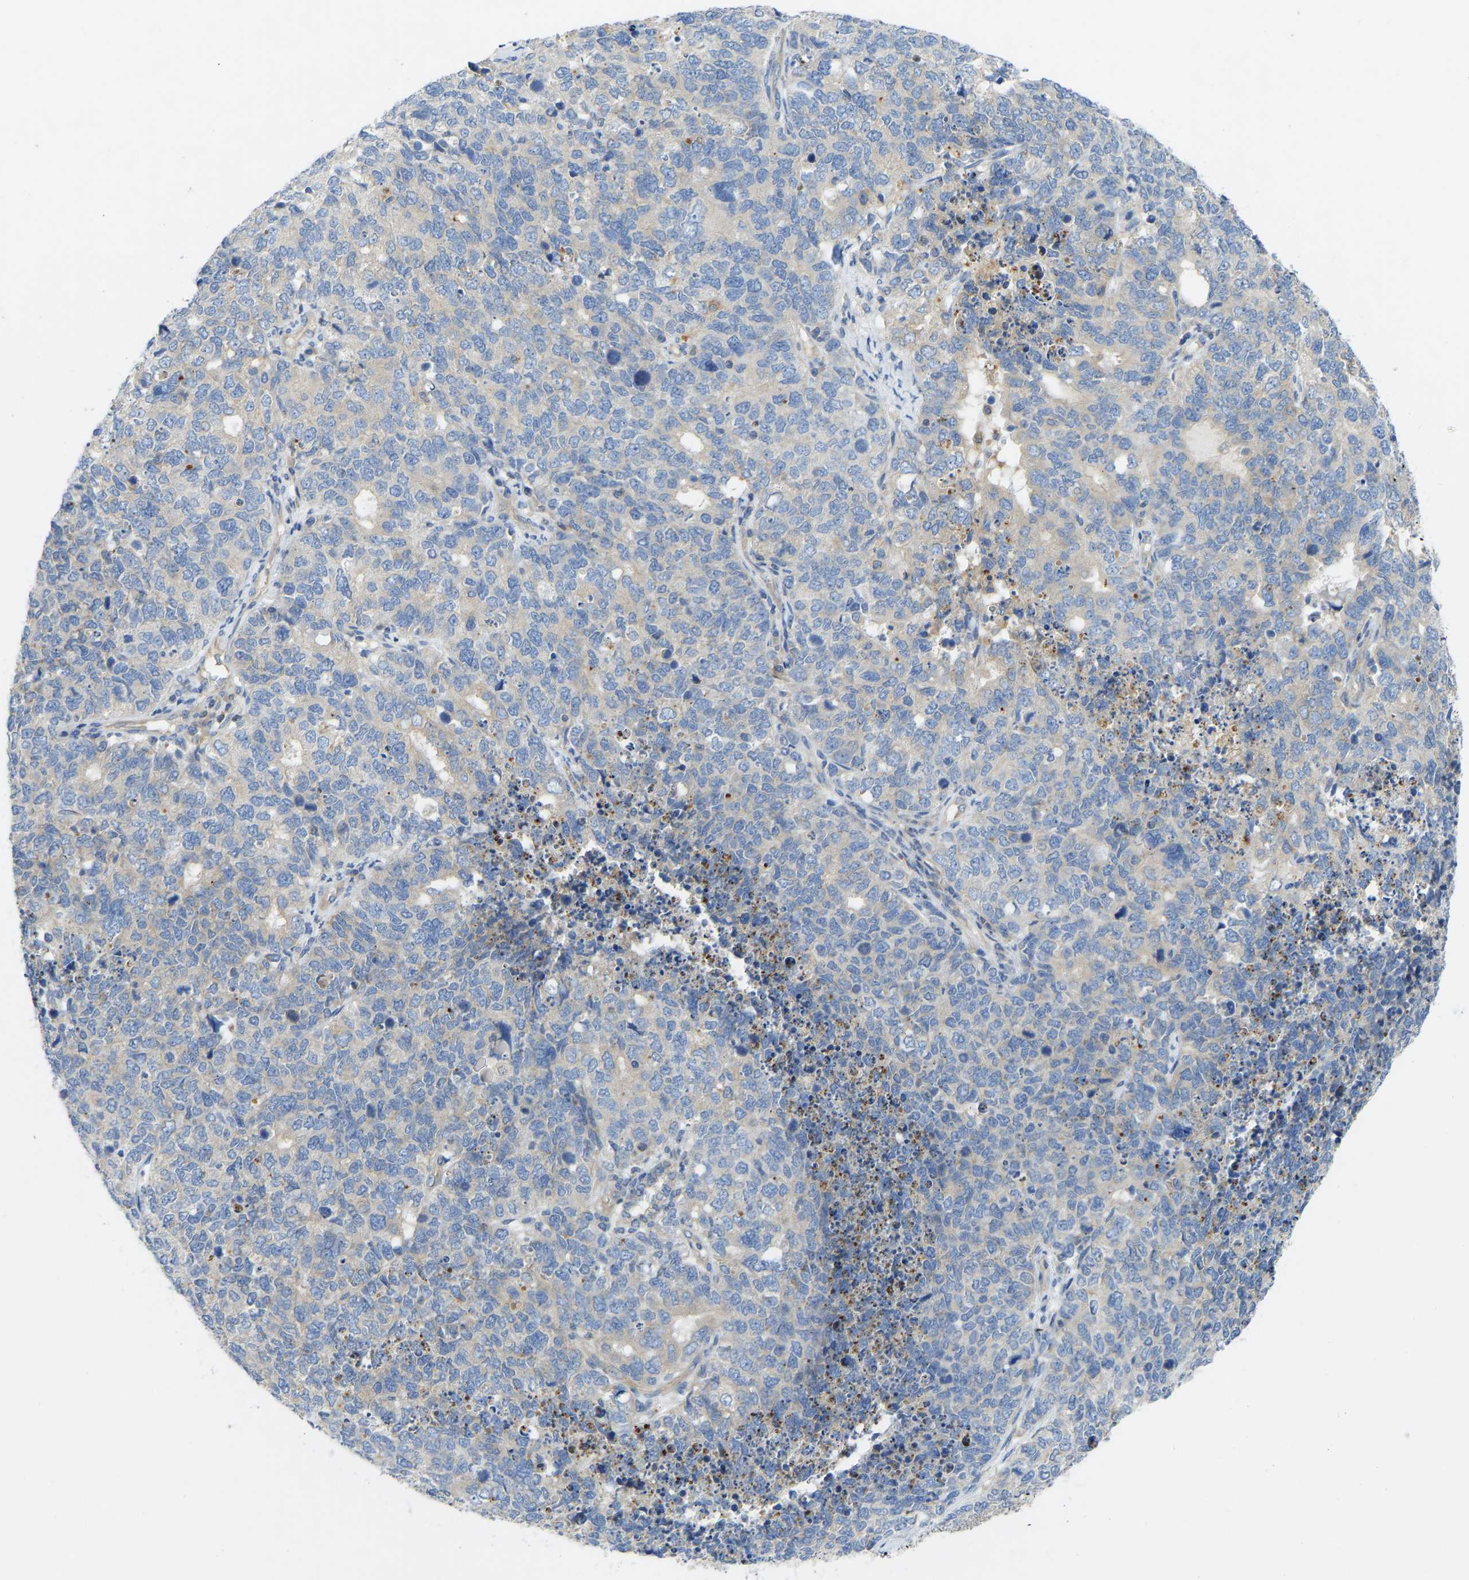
{"staining": {"intensity": "negative", "quantity": "none", "location": "none"}, "tissue": "cervical cancer", "cell_type": "Tumor cells", "image_type": "cancer", "snomed": [{"axis": "morphology", "description": "Squamous cell carcinoma, NOS"}, {"axis": "topography", "description": "Cervix"}], "caption": "Immunohistochemistry of squamous cell carcinoma (cervical) demonstrates no expression in tumor cells.", "gene": "PPP3CA", "patient": {"sex": "female", "age": 63}}